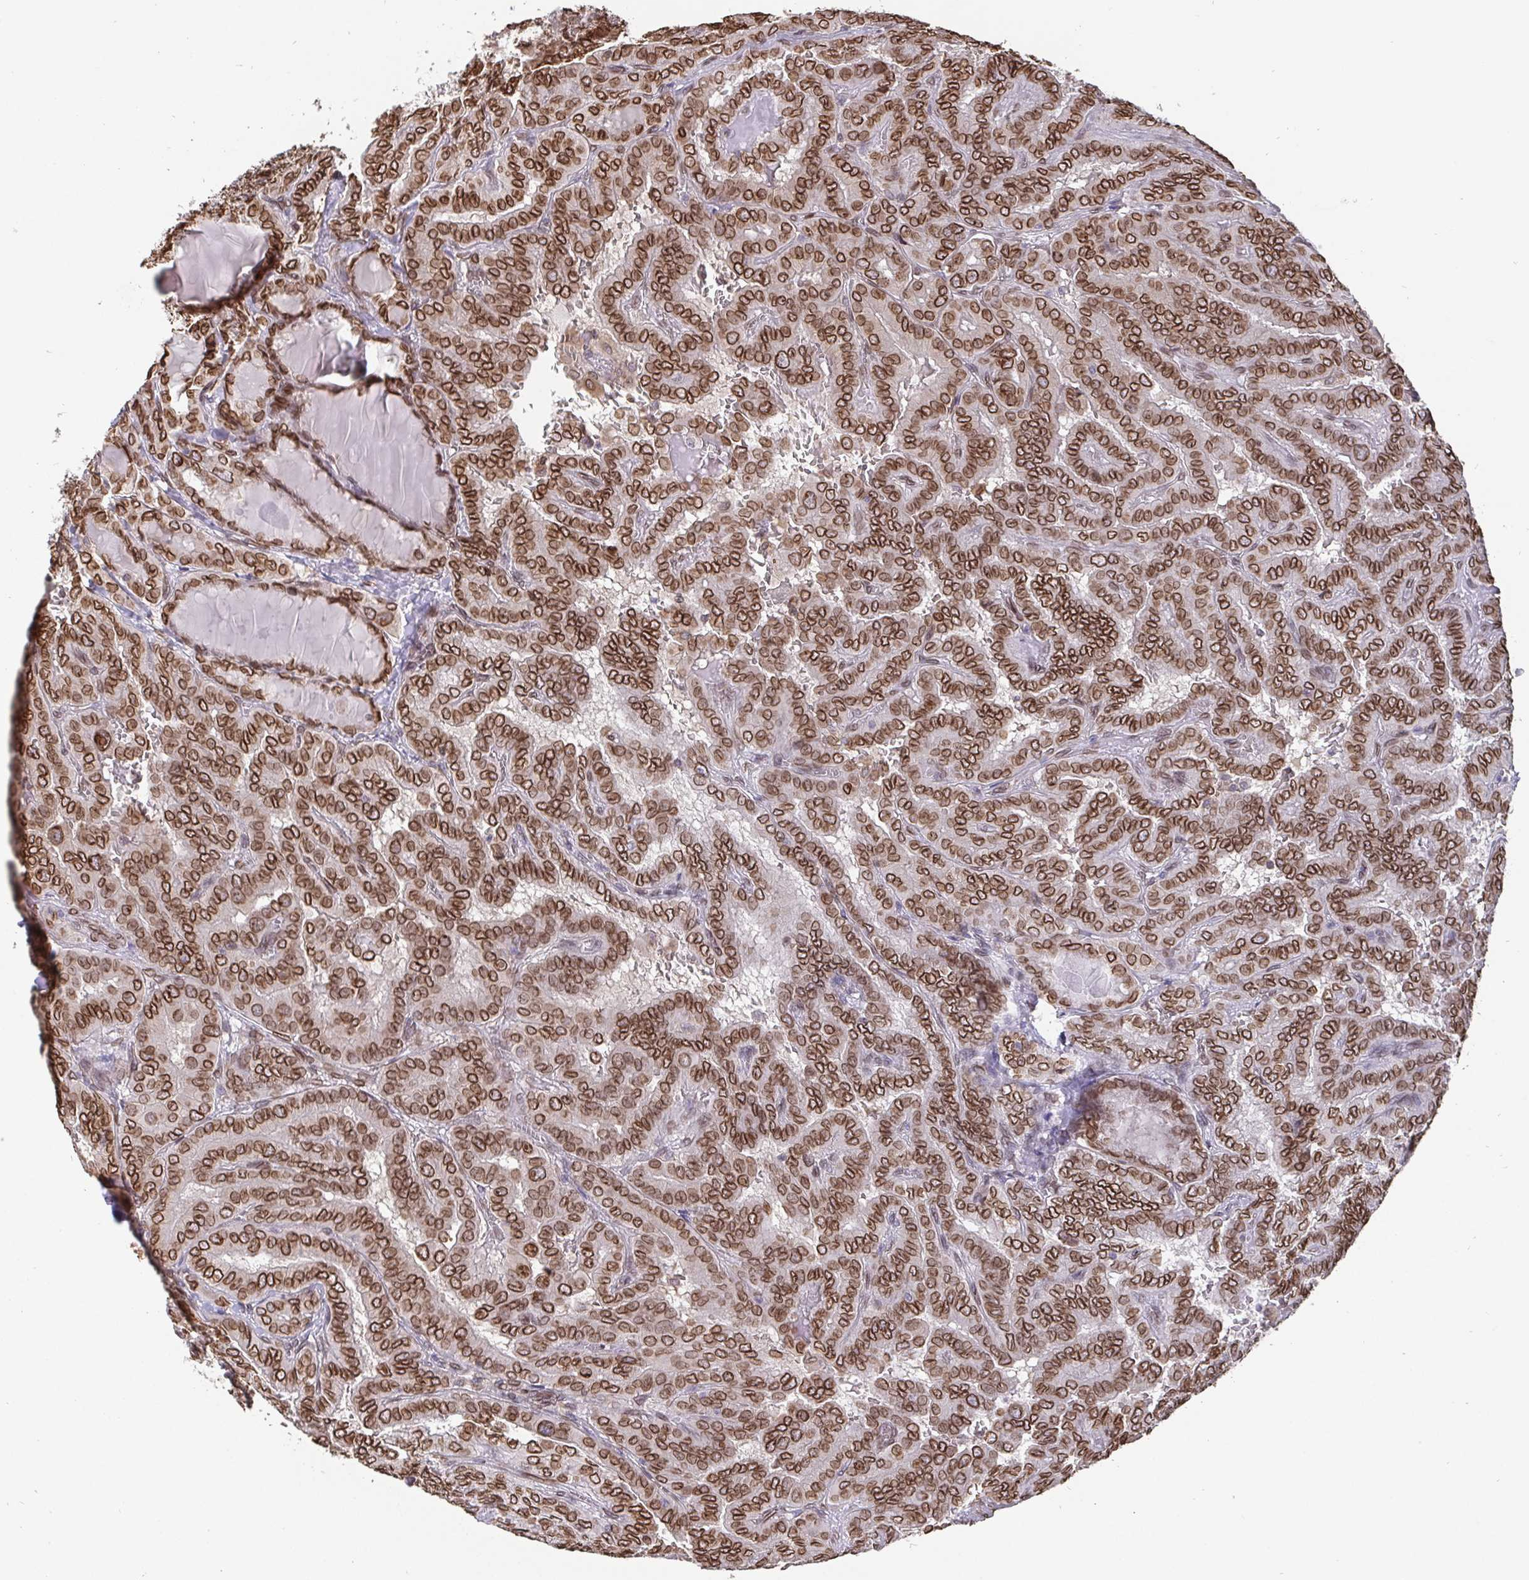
{"staining": {"intensity": "moderate", "quantity": ">75%", "location": "cytoplasmic/membranous,nuclear"}, "tissue": "thyroid cancer", "cell_type": "Tumor cells", "image_type": "cancer", "snomed": [{"axis": "morphology", "description": "Papillary adenocarcinoma, NOS"}, {"axis": "topography", "description": "Thyroid gland"}], "caption": "Protein positivity by immunohistochemistry displays moderate cytoplasmic/membranous and nuclear staining in approximately >75% of tumor cells in thyroid cancer (papillary adenocarcinoma).", "gene": "EMD", "patient": {"sex": "female", "age": 46}}